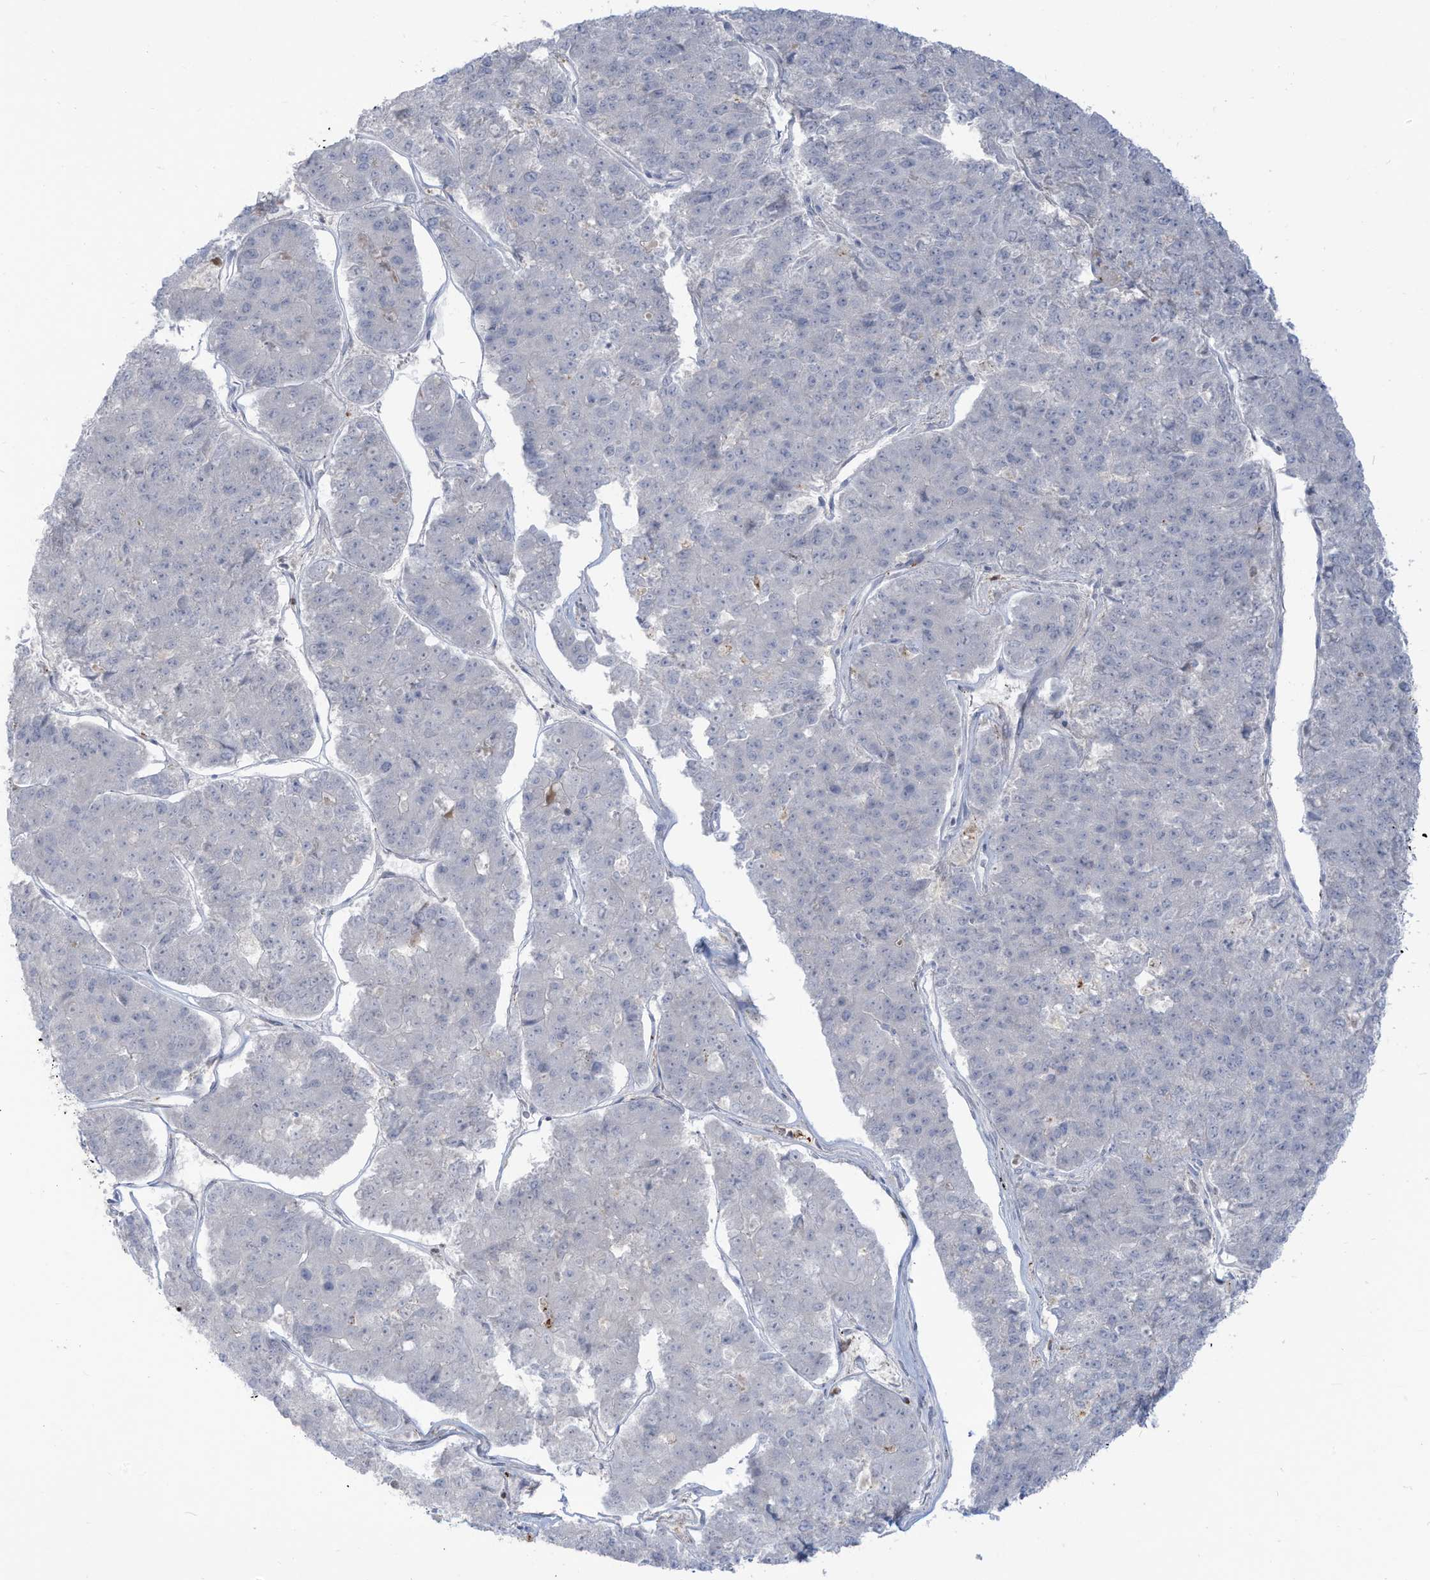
{"staining": {"intensity": "negative", "quantity": "none", "location": "none"}, "tissue": "pancreatic cancer", "cell_type": "Tumor cells", "image_type": "cancer", "snomed": [{"axis": "morphology", "description": "Adenocarcinoma, NOS"}, {"axis": "topography", "description": "Pancreas"}], "caption": "Pancreatic cancer was stained to show a protein in brown. There is no significant staining in tumor cells.", "gene": "NOTO", "patient": {"sex": "male", "age": 50}}